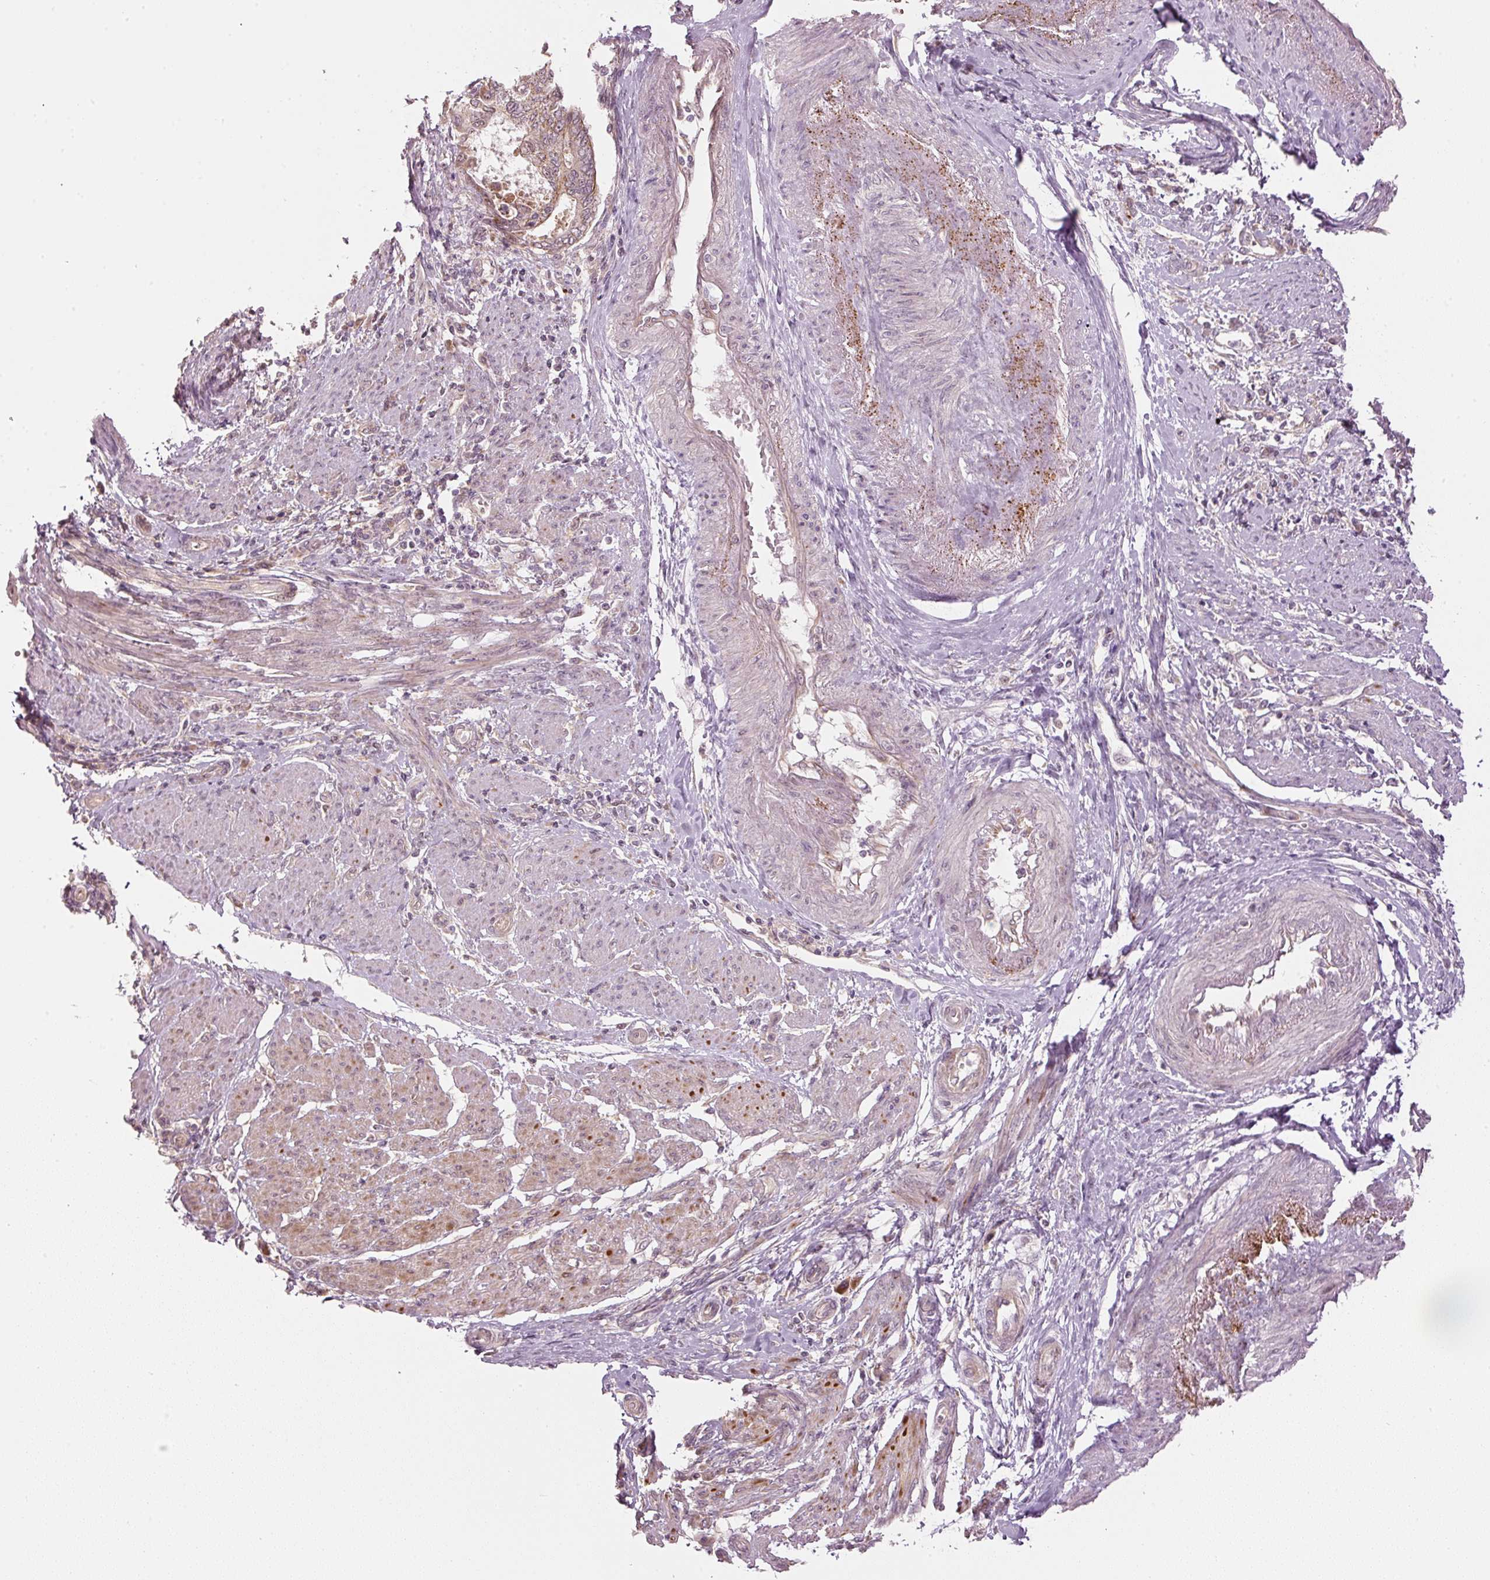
{"staining": {"intensity": "weak", "quantity": "25%-75%", "location": "cytoplasmic/membranous"}, "tissue": "endometrial cancer", "cell_type": "Tumor cells", "image_type": "cancer", "snomed": [{"axis": "morphology", "description": "Adenocarcinoma, NOS"}, {"axis": "topography", "description": "Uterus"}, {"axis": "topography", "description": "Endometrium"}], "caption": "Immunohistochemical staining of endometrial adenocarcinoma exhibits low levels of weak cytoplasmic/membranous protein expression in about 25%-75% of tumor cells. (DAB (3,3'-diaminobenzidine) IHC, brown staining for protein, blue staining for nuclei).", "gene": "CDC20B", "patient": {"sex": "female", "age": 70}}